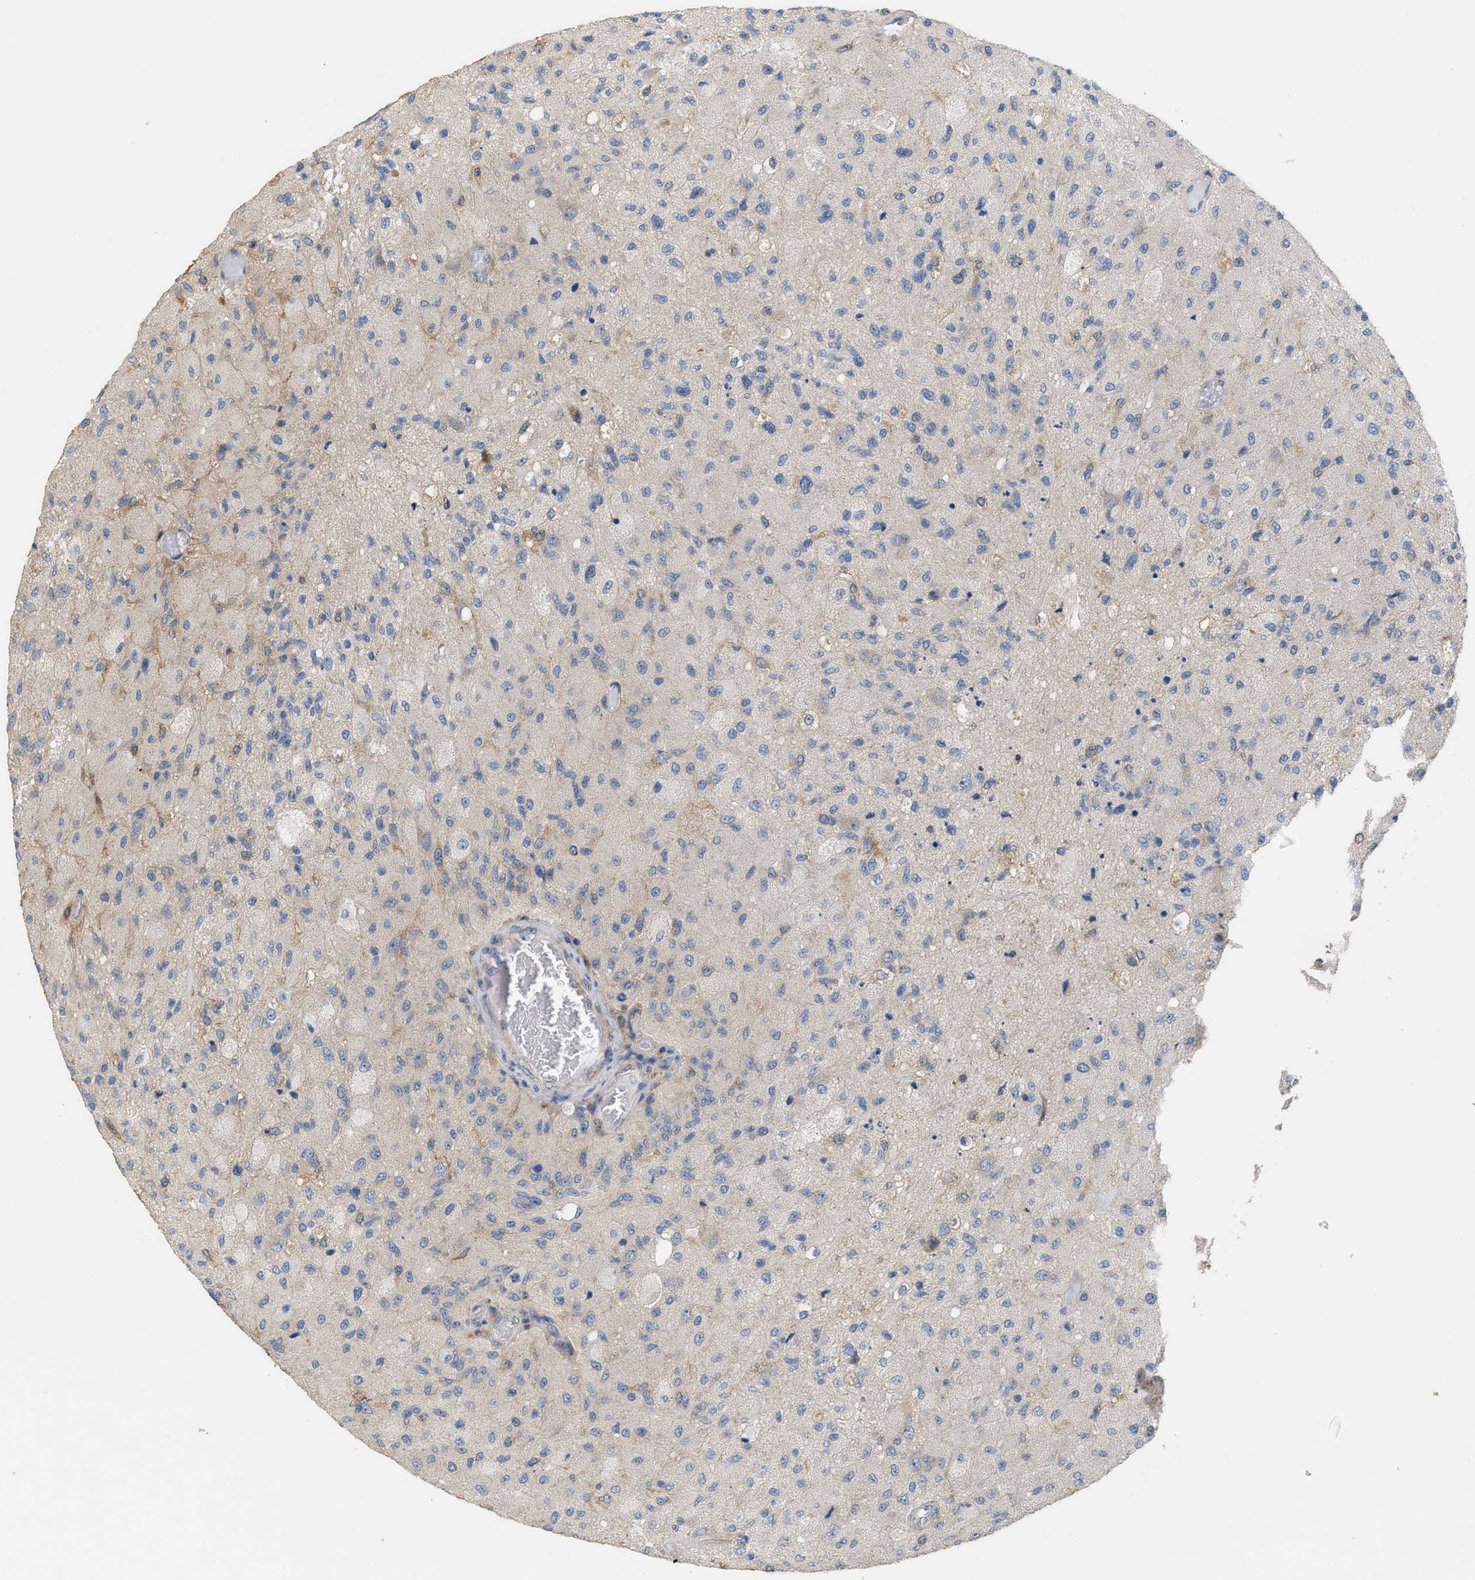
{"staining": {"intensity": "negative", "quantity": "none", "location": "none"}, "tissue": "glioma", "cell_type": "Tumor cells", "image_type": "cancer", "snomed": [{"axis": "morphology", "description": "Normal tissue, NOS"}, {"axis": "morphology", "description": "Glioma, malignant, High grade"}, {"axis": "topography", "description": "Cerebral cortex"}], "caption": "IHC image of malignant high-grade glioma stained for a protein (brown), which demonstrates no positivity in tumor cells.", "gene": "DBNL", "patient": {"sex": "male", "age": 77}}